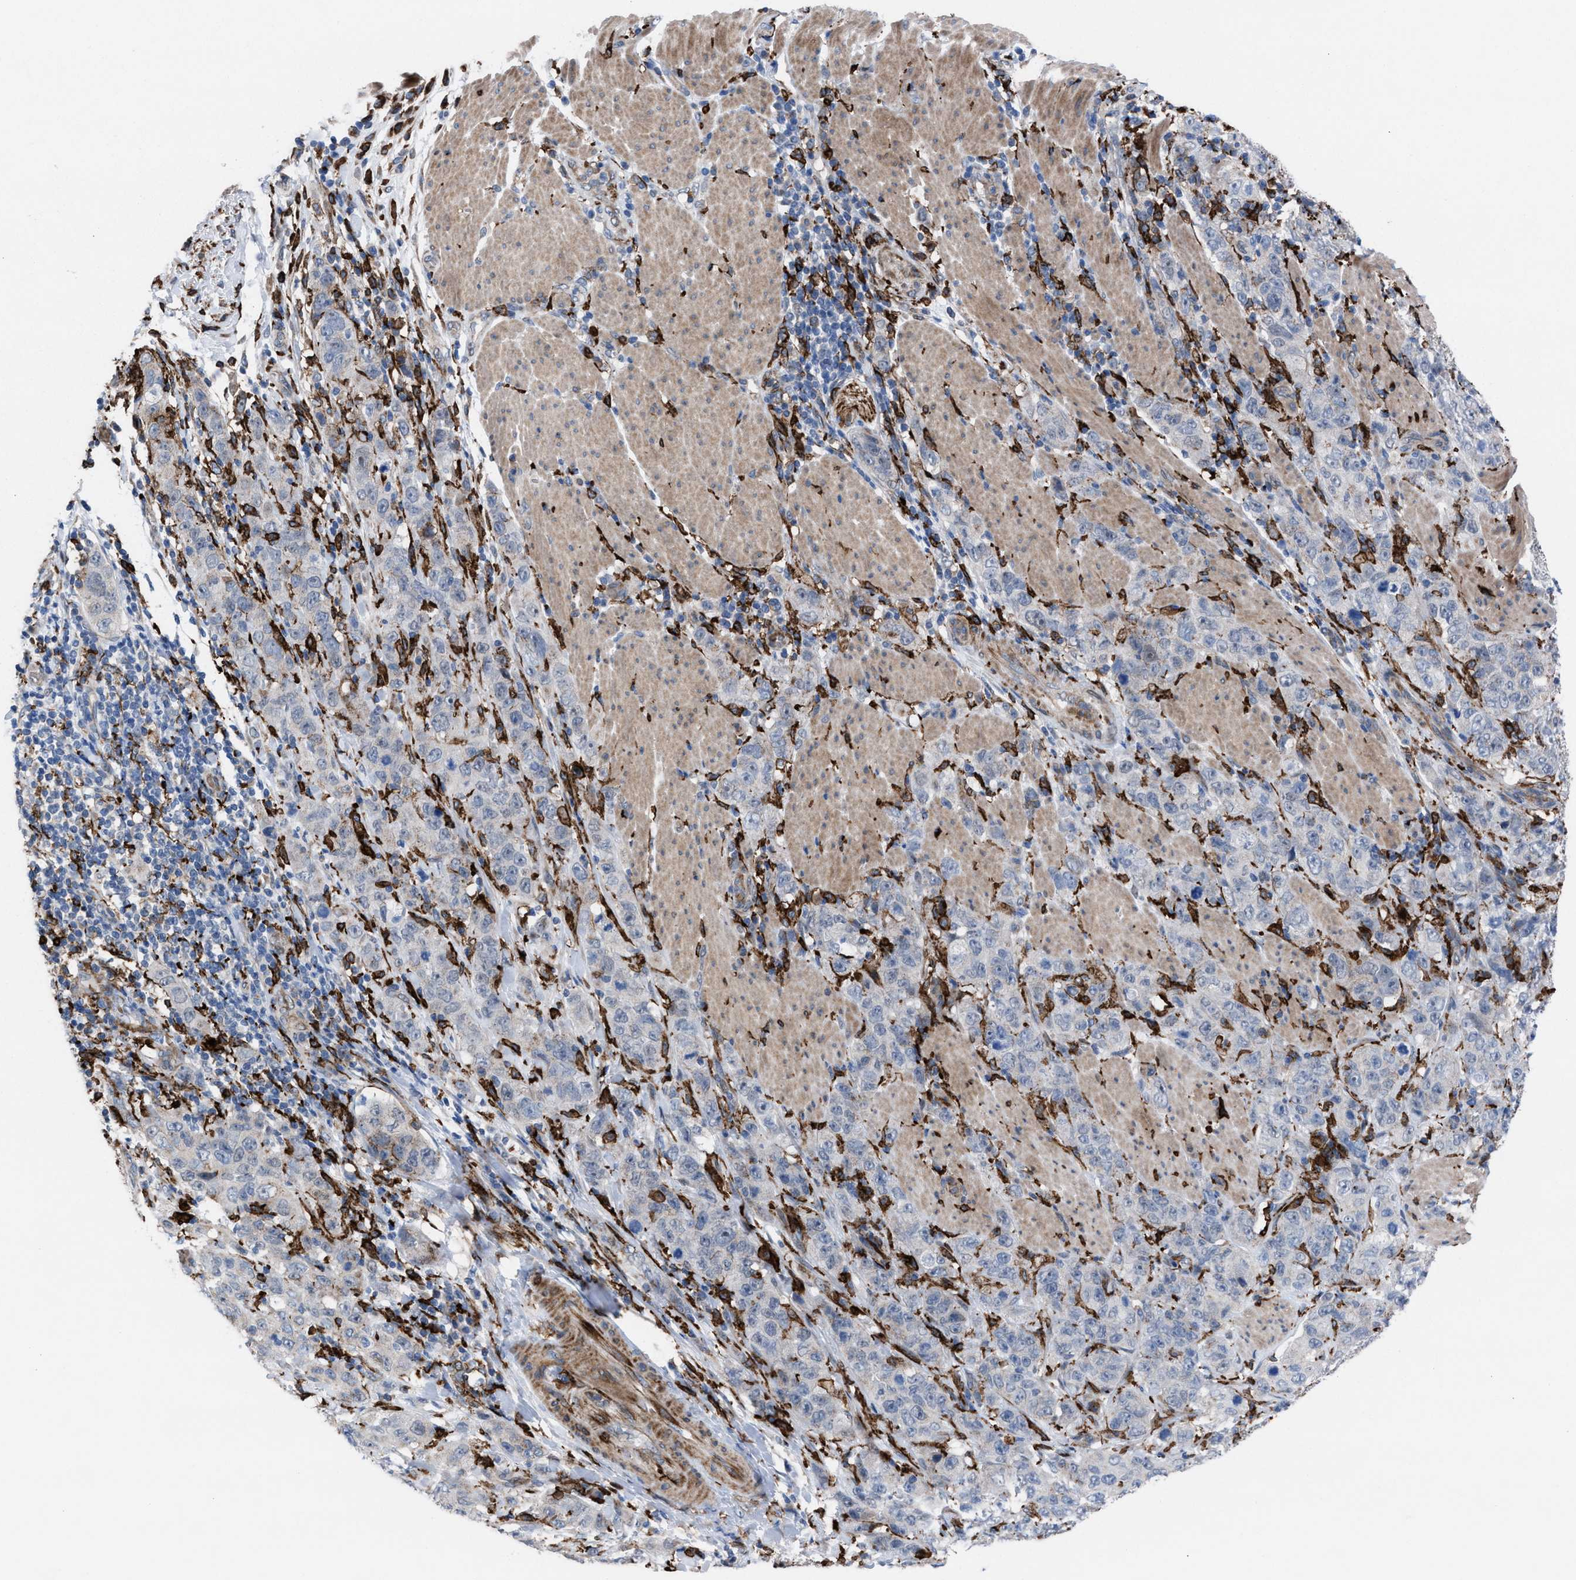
{"staining": {"intensity": "negative", "quantity": "none", "location": "none"}, "tissue": "stomach cancer", "cell_type": "Tumor cells", "image_type": "cancer", "snomed": [{"axis": "morphology", "description": "Adenocarcinoma, NOS"}, {"axis": "topography", "description": "Stomach"}], "caption": "Immunohistochemistry (IHC) of stomach cancer (adenocarcinoma) shows no positivity in tumor cells. (Immunohistochemistry (IHC), brightfield microscopy, high magnification).", "gene": "SLC47A1", "patient": {"sex": "male", "age": 48}}